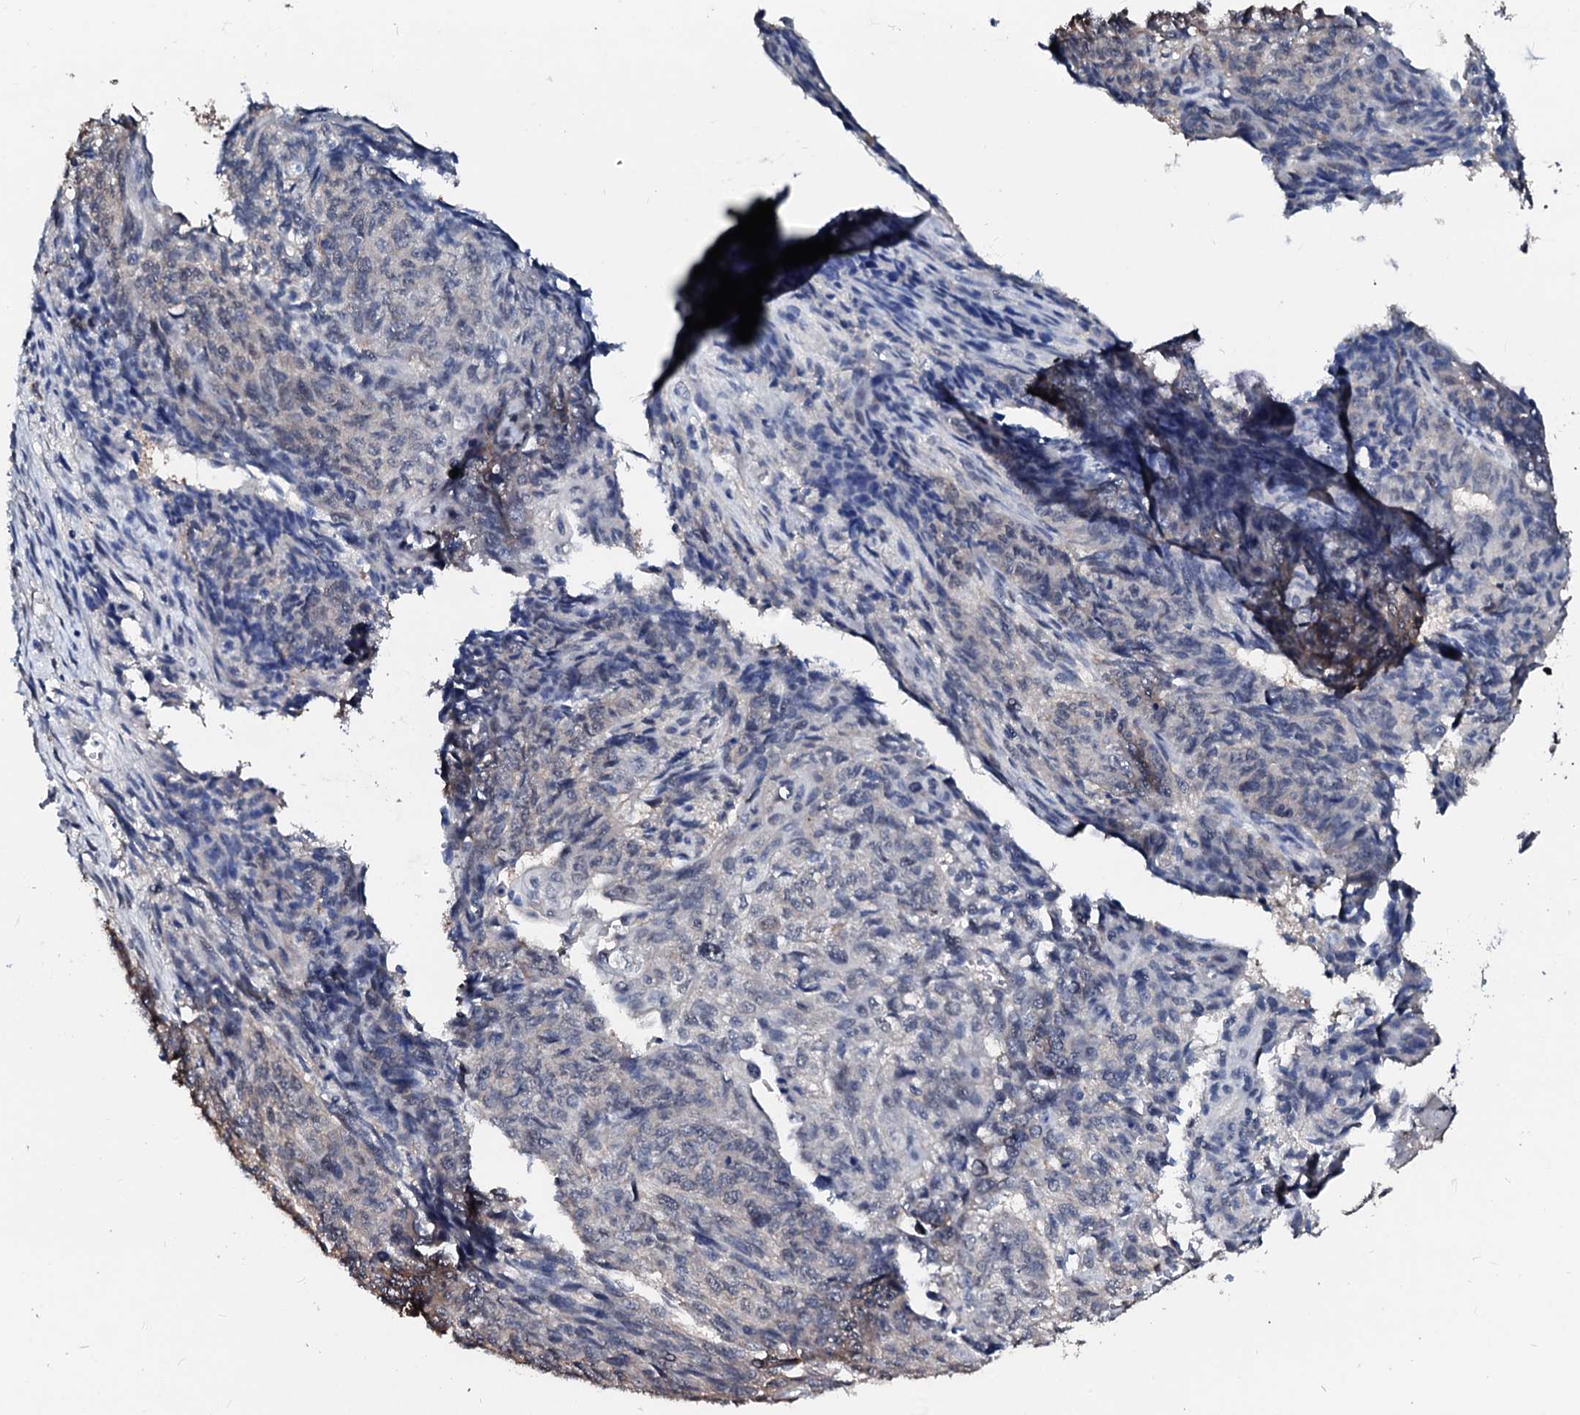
{"staining": {"intensity": "negative", "quantity": "none", "location": "none"}, "tissue": "endometrial cancer", "cell_type": "Tumor cells", "image_type": "cancer", "snomed": [{"axis": "morphology", "description": "Adenocarcinoma, NOS"}, {"axis": "topography", "description": "Endometrium"}], "caption": "Immunohistochemistry (IHC) histopathology image of neoplastic tissue: human adenocarcinoma (endometrial) stained with DAB exhibits no significant protein positivity in tumor cells.", "gene": "CSN2", "patient": {"sex": "female", "age": 32}}